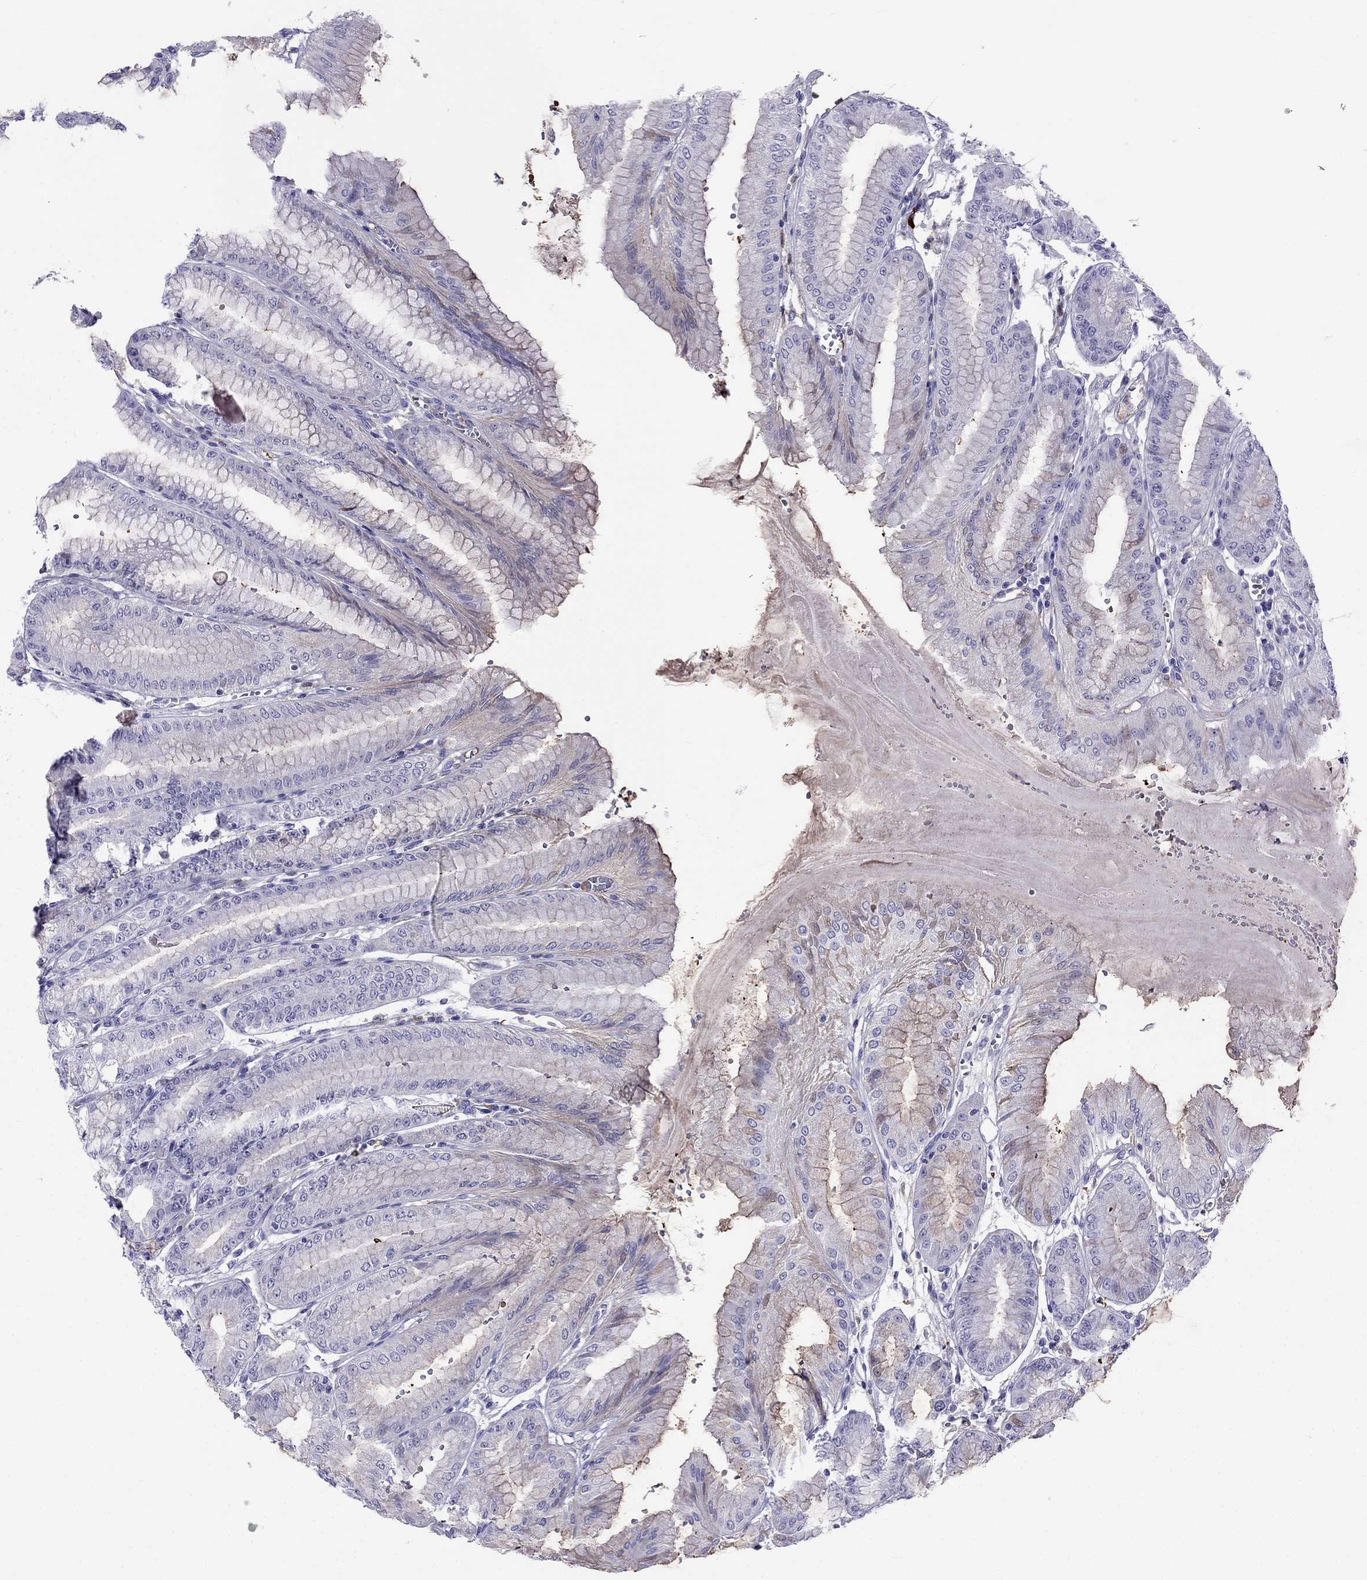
{"staining": {"intensity": "moderate", "quantity": "<25%", "location": "cytoplasmic/membranous"}, "tissue": "stomach", "cell_type": "Glandular cells", "image_type": "normal", "snomed": [{"axis": "morphology", "description": "Normal tissue, NOS"}, {"axis": "topography", "description": "Stomach, lower"}], "caption": "Moderate cytoplasmic/membranous staining for a protein is seen in approximately <25% of glandular cells of normal stomach using immunohistochemistry.", "gene": "TBC1D21", "patient": {"sex": "male", "age": 71}}